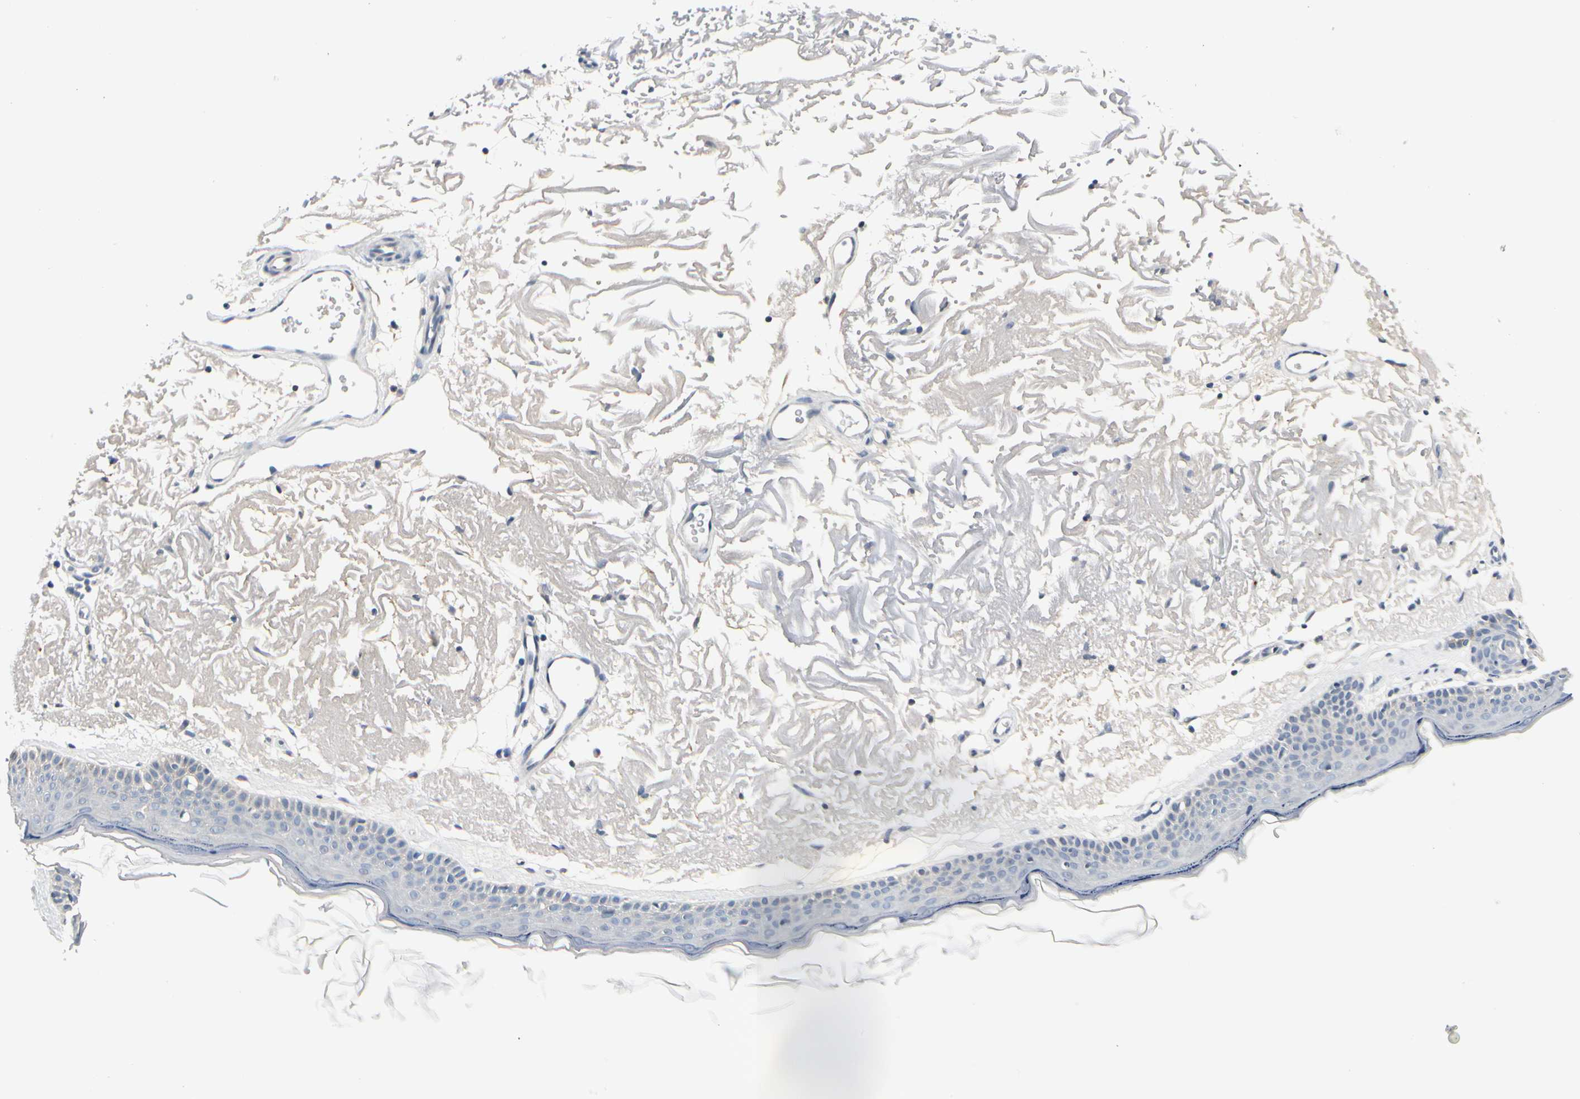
{"staining": {"intensity": "negative", "quantity": "none", "location": "none"}, "tissue": "skin", "cell_type": "Fibroblasts", "image_type": "normal", "snomed": [{"axis": "morphology", "description": "Normal tissue, NOS"}, {"axis": "topography", "description": "Skin"}], "caption": "DAB immunohistochemical staining of benign human skin displays no significant positivity in fibroblasts. Nuclei are stained in blue.", "gene": "ZSCAN1", "patient": {"sex": "female", "age": 90}}